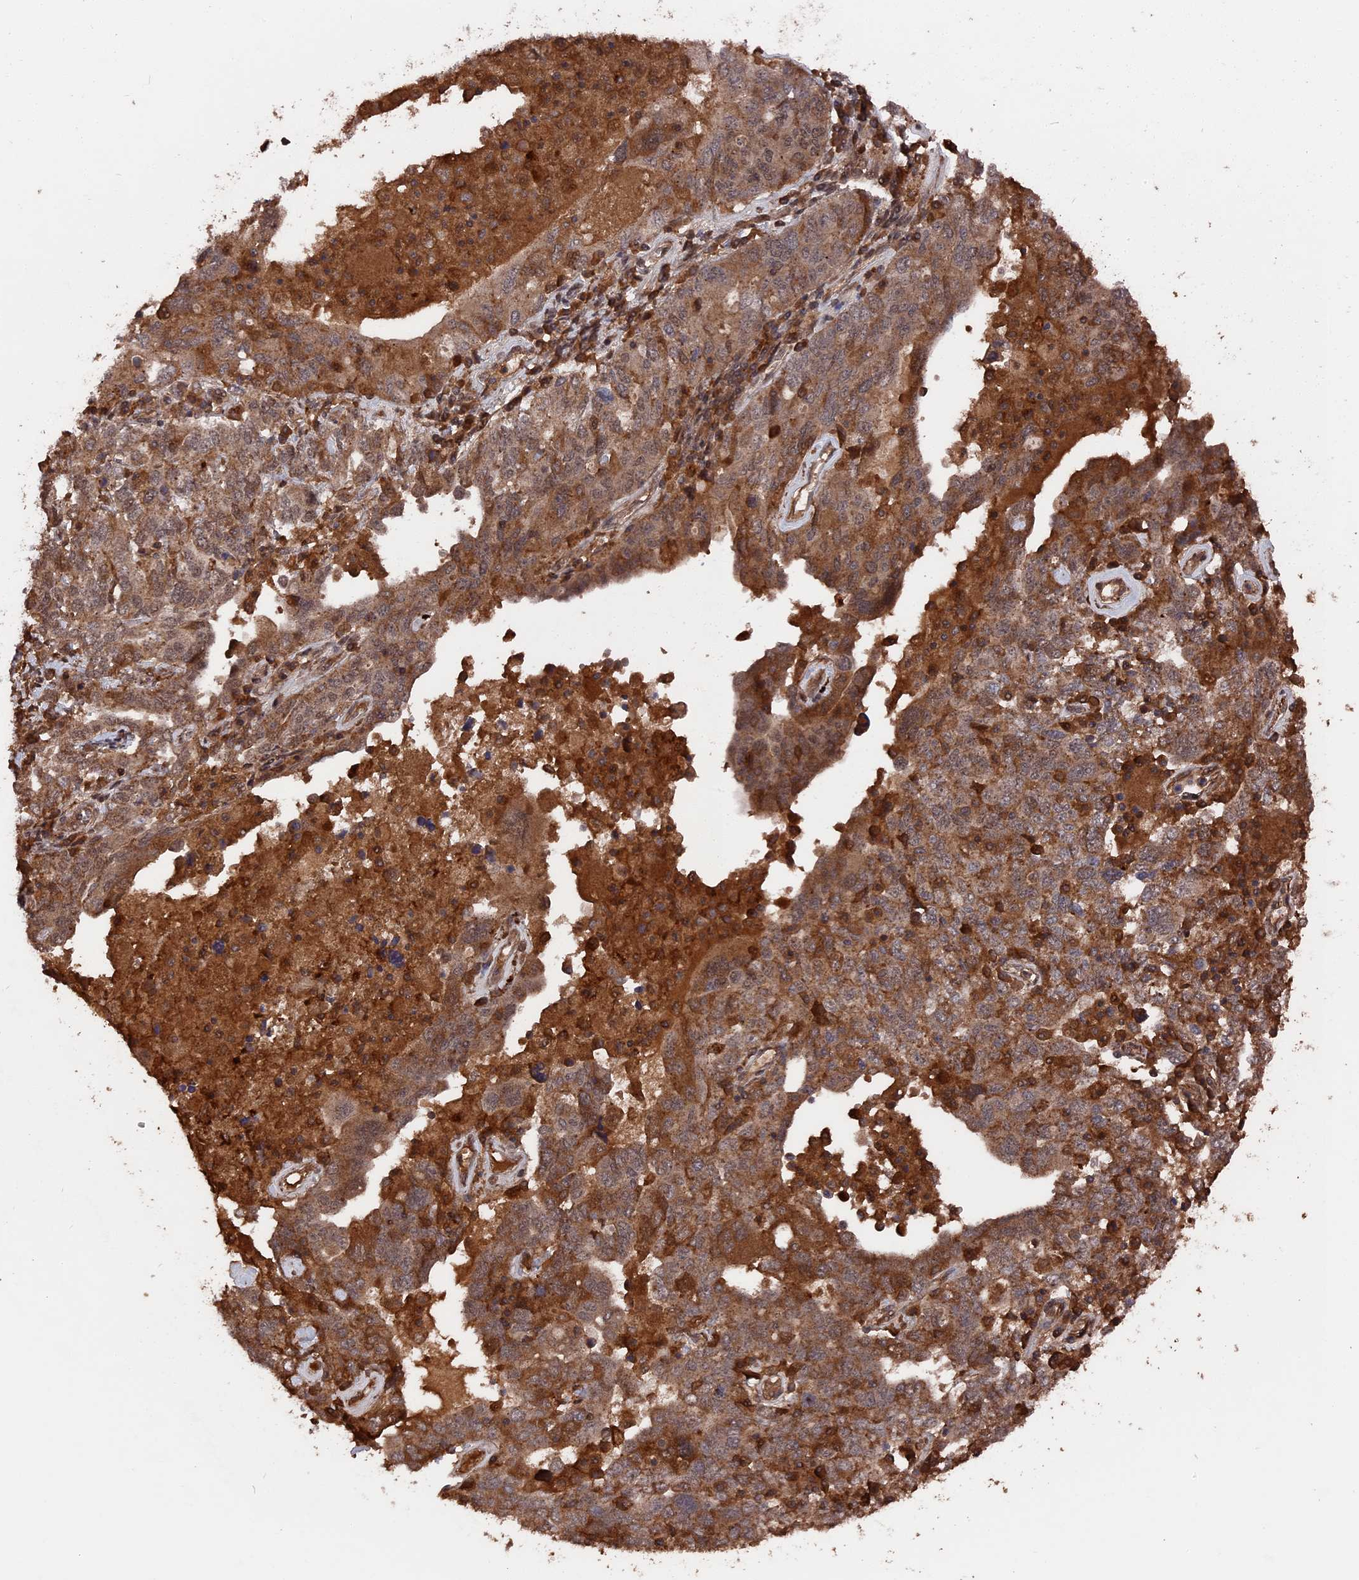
{"staining": {"intensity": "moderate", "quantity": ">75%", "location": "cytoplasmic/membranous,nuclear"}, "tissue": "ovarian cancer", "cell_type": "Tumor cells", "image_type": "cancer", "snomed": [{"axis": "morphology", "description": "Carcinoma, endometroid"}, {"axis": "topography", "description": "Ovary"}], "caption": "Ovarian cancer was stained to show a protein in brown. There is medium levels of moderate cytoplasmic/membranous and nuclear expression in approximately >75% of tumor cells.", "gene": "TELO2", "patient": {"sex": "female", "age": 62}}